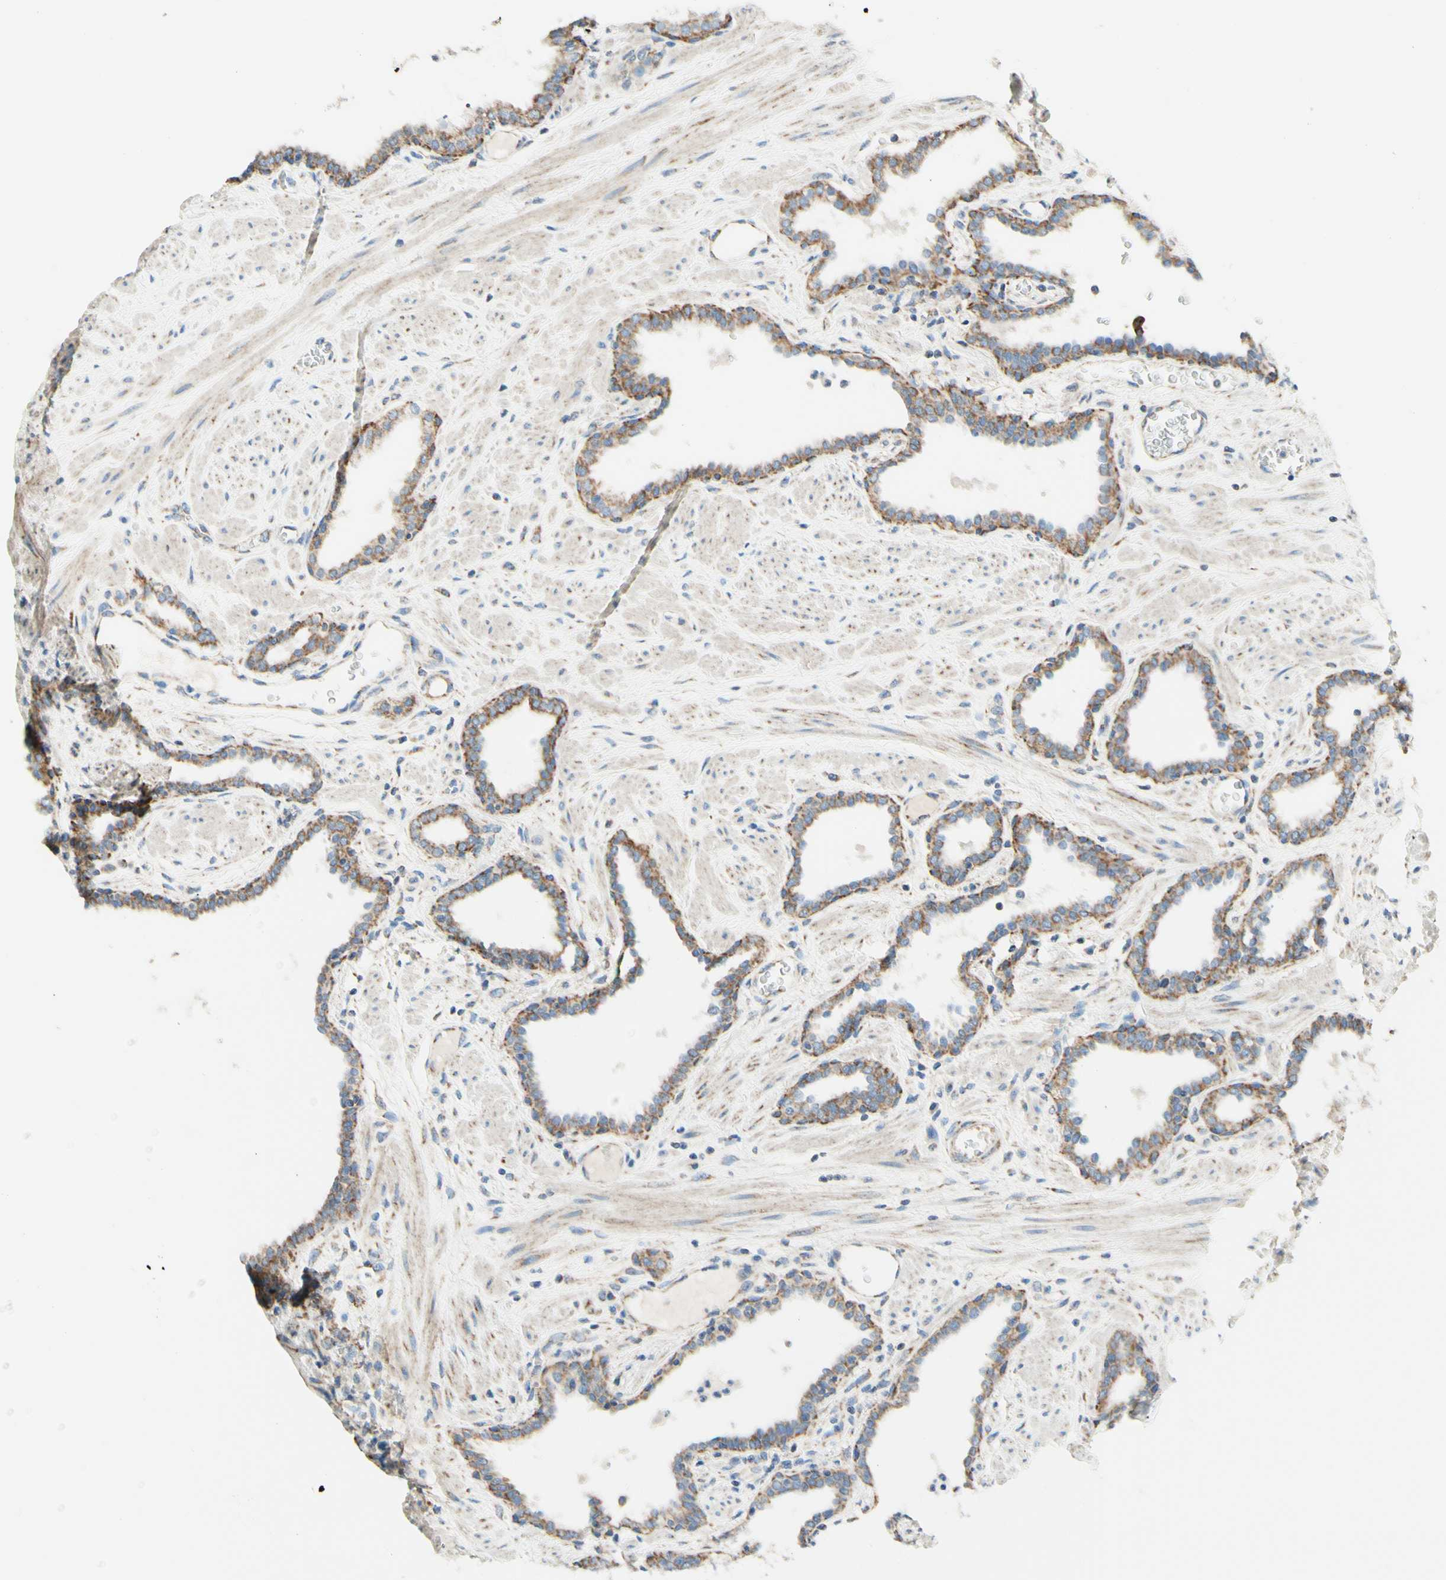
{"staining": {"intensity": "moderate", "quantity": ">75%", "location": "cytoplasmic/membranous"}, "tissue": "prostate", "cell_type": "Glandular cells", "image_type": "normal", "snomed": [{"axis": "morphology", "description": "Normal tissue, NOS"}, {"axis": "topography", "description": "Prostate"}], "caption": "A brown stain shows moderate cytoplasmic/membranous positivity of a protein in glandular cells of benign human prostate. (IHC, brightfield microscopy, high magnification).", "gene": "ARMC10", "patient": {"sex": "male", "age": 51}}